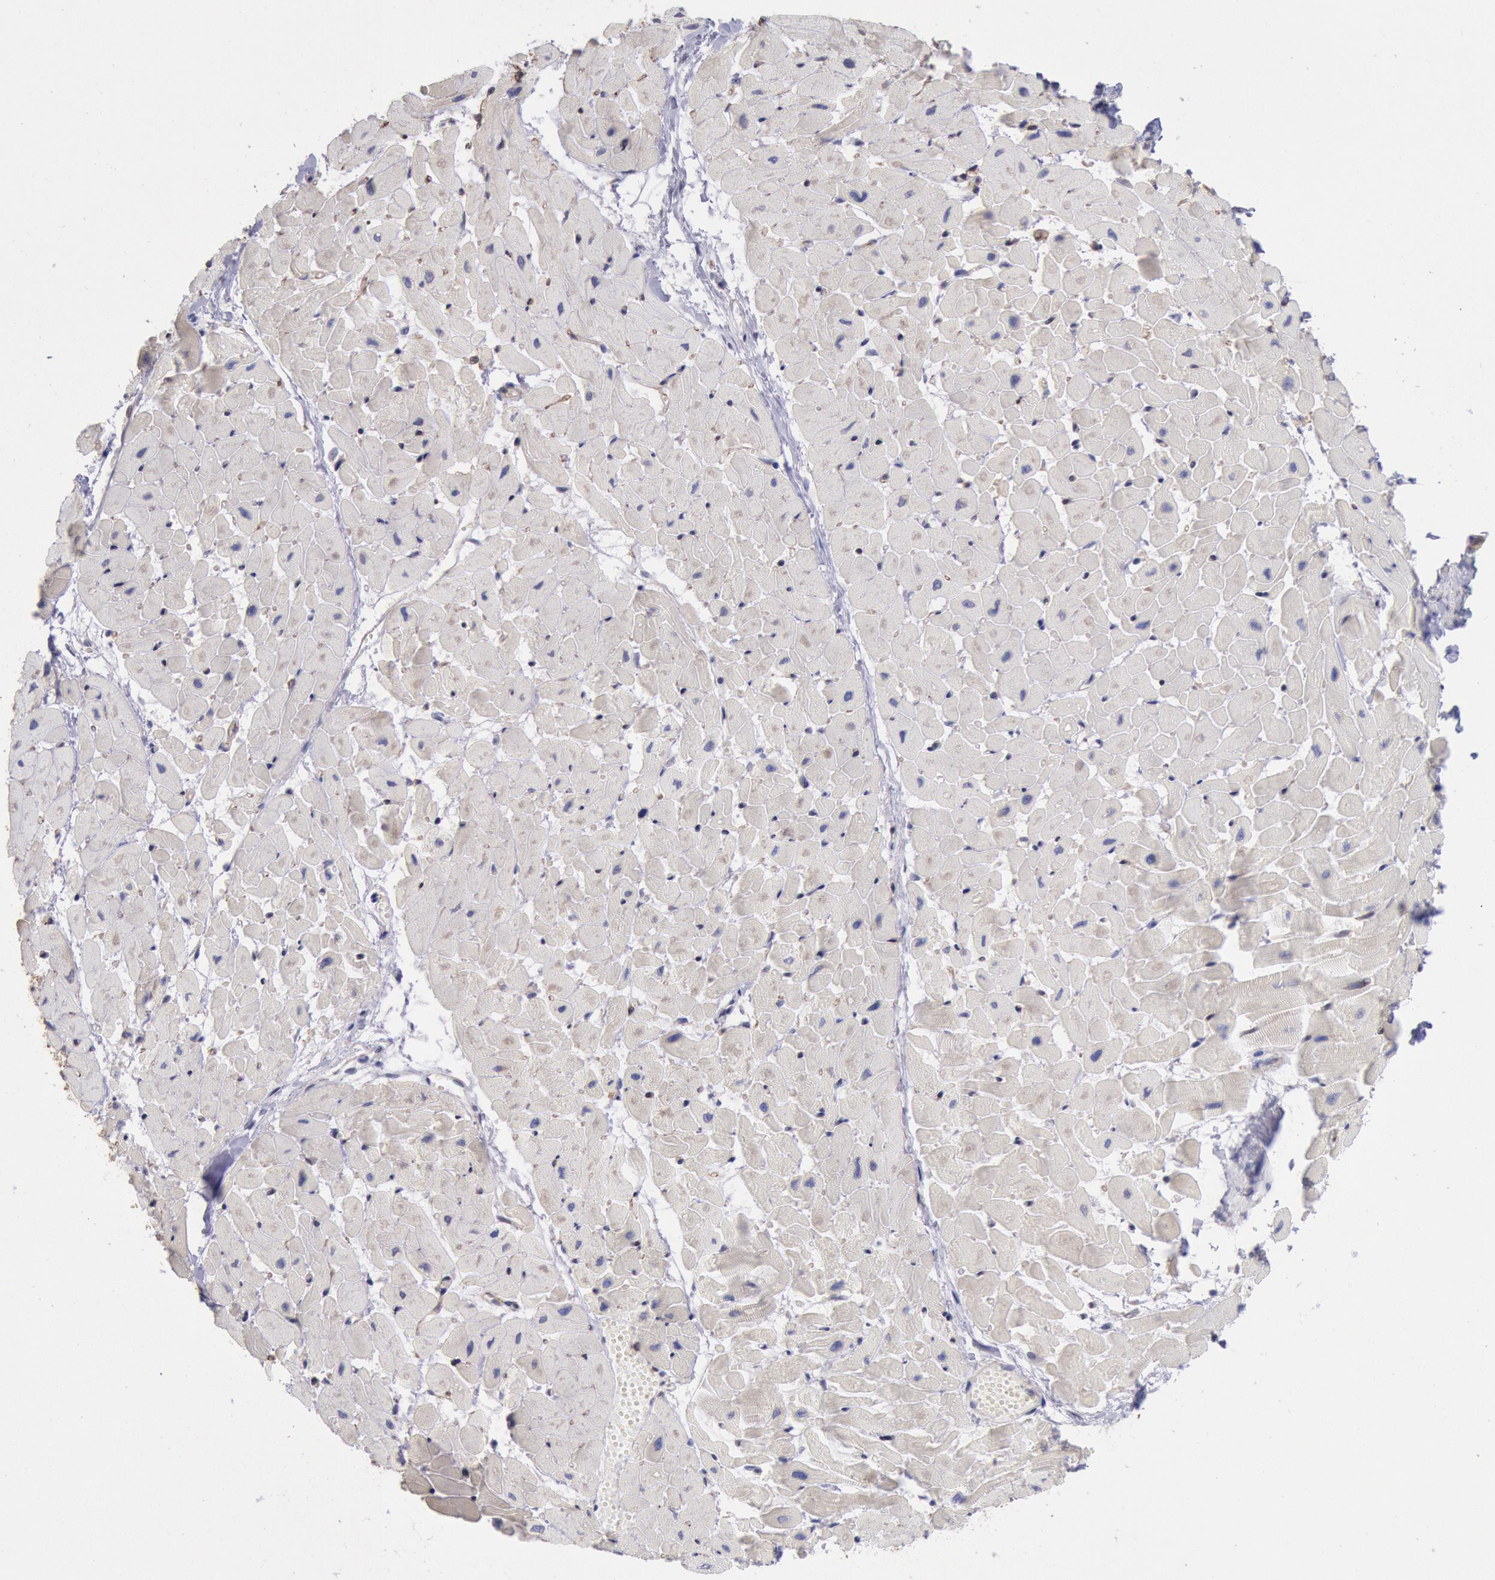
{"staining": {"intensity": "moderate", "quantity": ">75%", "location": "cytoplasmic/membranous"}, "tissue": "heart muscle", "cell_type": "Cardiomyocytes", "image_type": "normal", "snomed": [{"axis": "morphology", "description": "Normal tissue, NOS"}, {"axis": "topography", "description": "Heart"}], "caption": "Heart muscle stained with DAB (3,3'-diaminobenzidine) immunohistochemistry (IHC) shows medium levels of moderate cytoplasmic/membranous staining in about >75% of cardiomyocytes. (Brightfield microscopy of DAB IHC at high magnification).", "gene": "DRG1", "patient": {"sex": "female", "age": 19}}